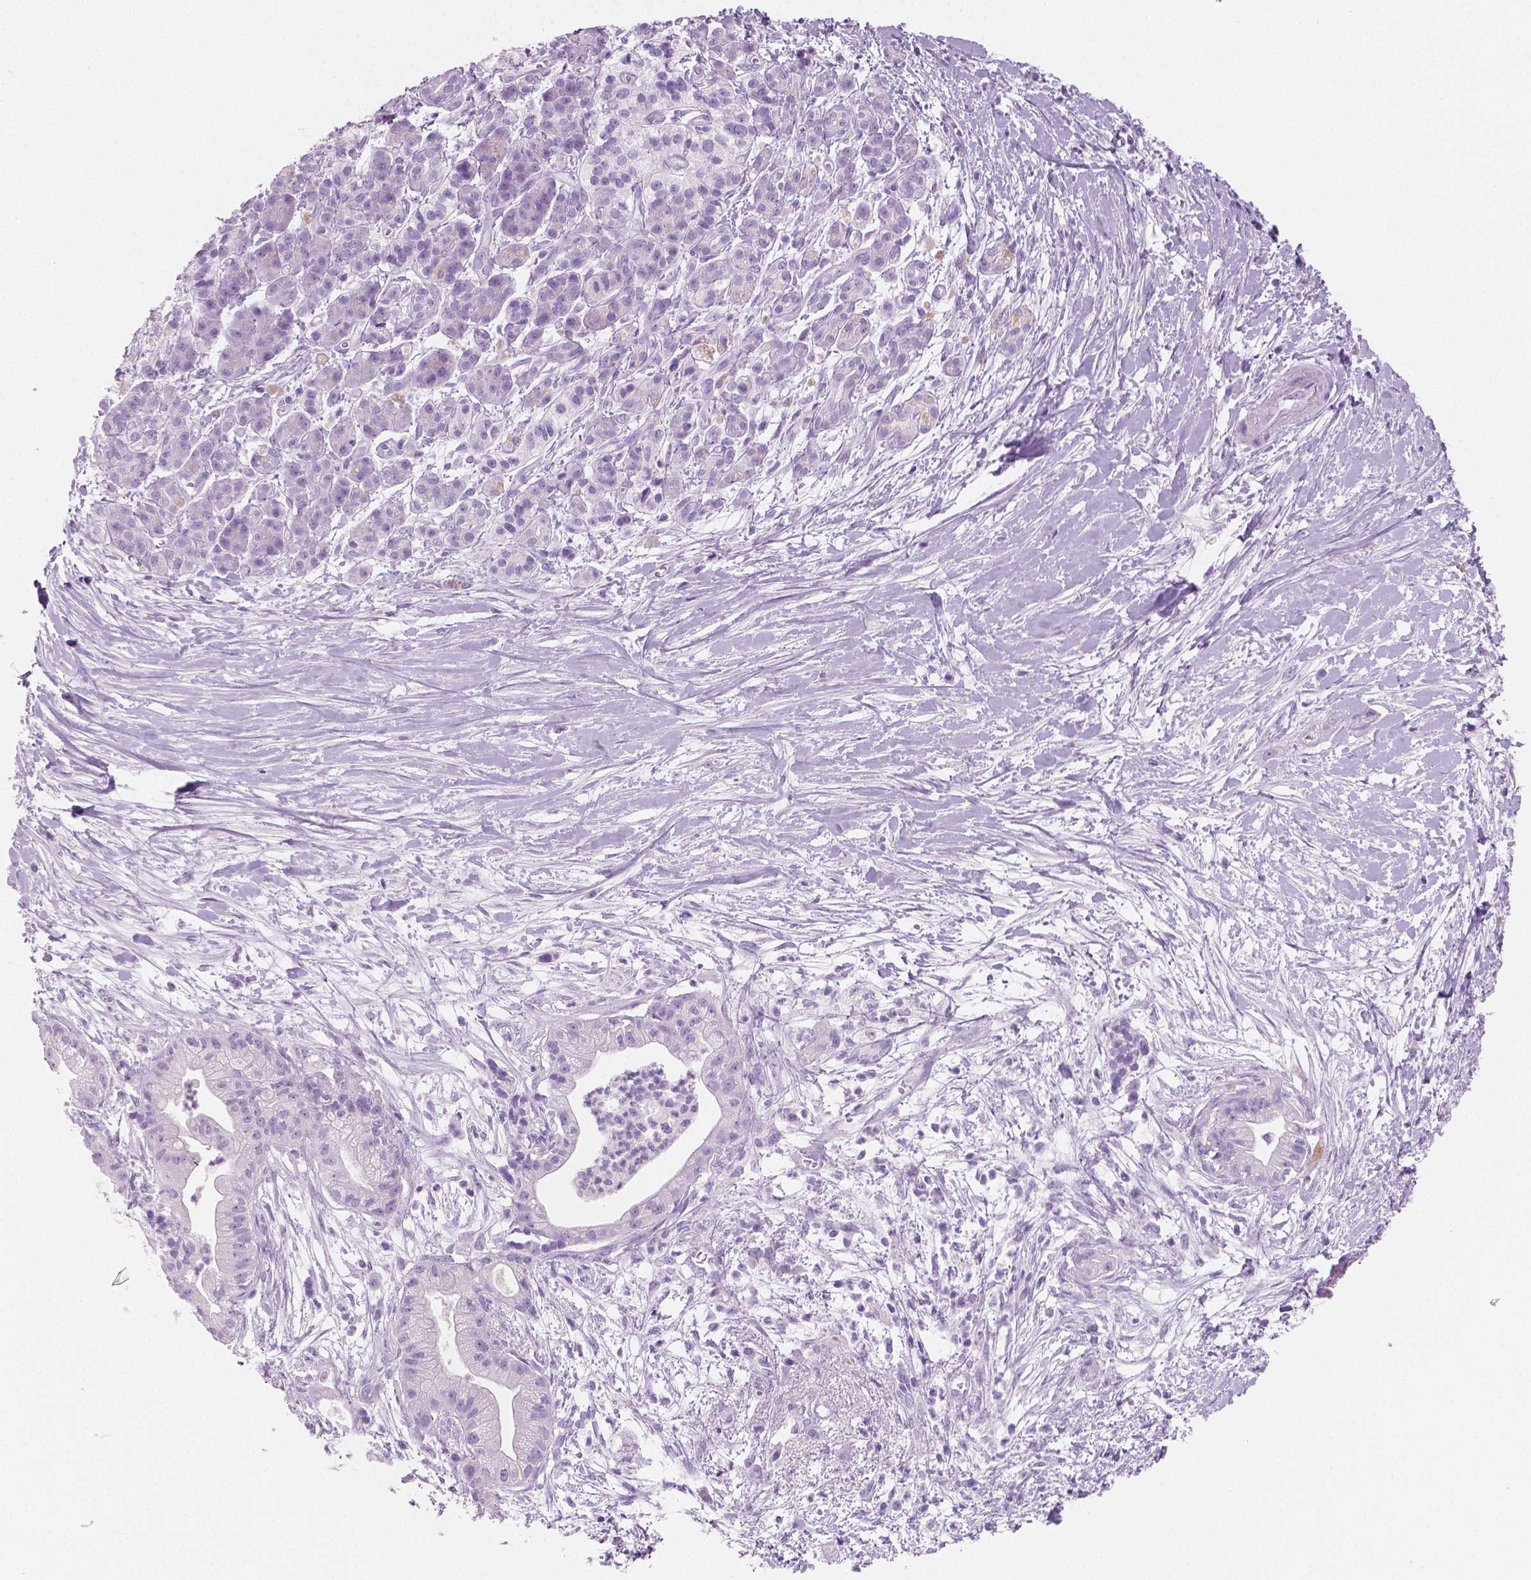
{"staining": {"intensity": "negative", "quantity": "none", "location": "none"}, "tissue": "pancreatic cancer", "cell_type": "Tumor cells", "image_type": "cancer", "snomed": [{"axis": "morphology", "description": "Normal tissue, NOS"}, {"axis": "morphology", "description": "Adenocarcinoma, NOS"}, {"axis": "topography", "description": "Lymph node"}, {"axis": "topography", "description": "Pancreas"}], "caption": "Immunohistochemical staining of human pancreatic cancer reveals no significant staining in tumor cells. Brightfield microscopy of immunohistochemistry stained with DAB (3,3'-diaminobenzidine) (brown) and hematoxylin (blue), captured at high magnification.", "gene": "PLIN4", "patient": {"sex": "female", "age": 58}}